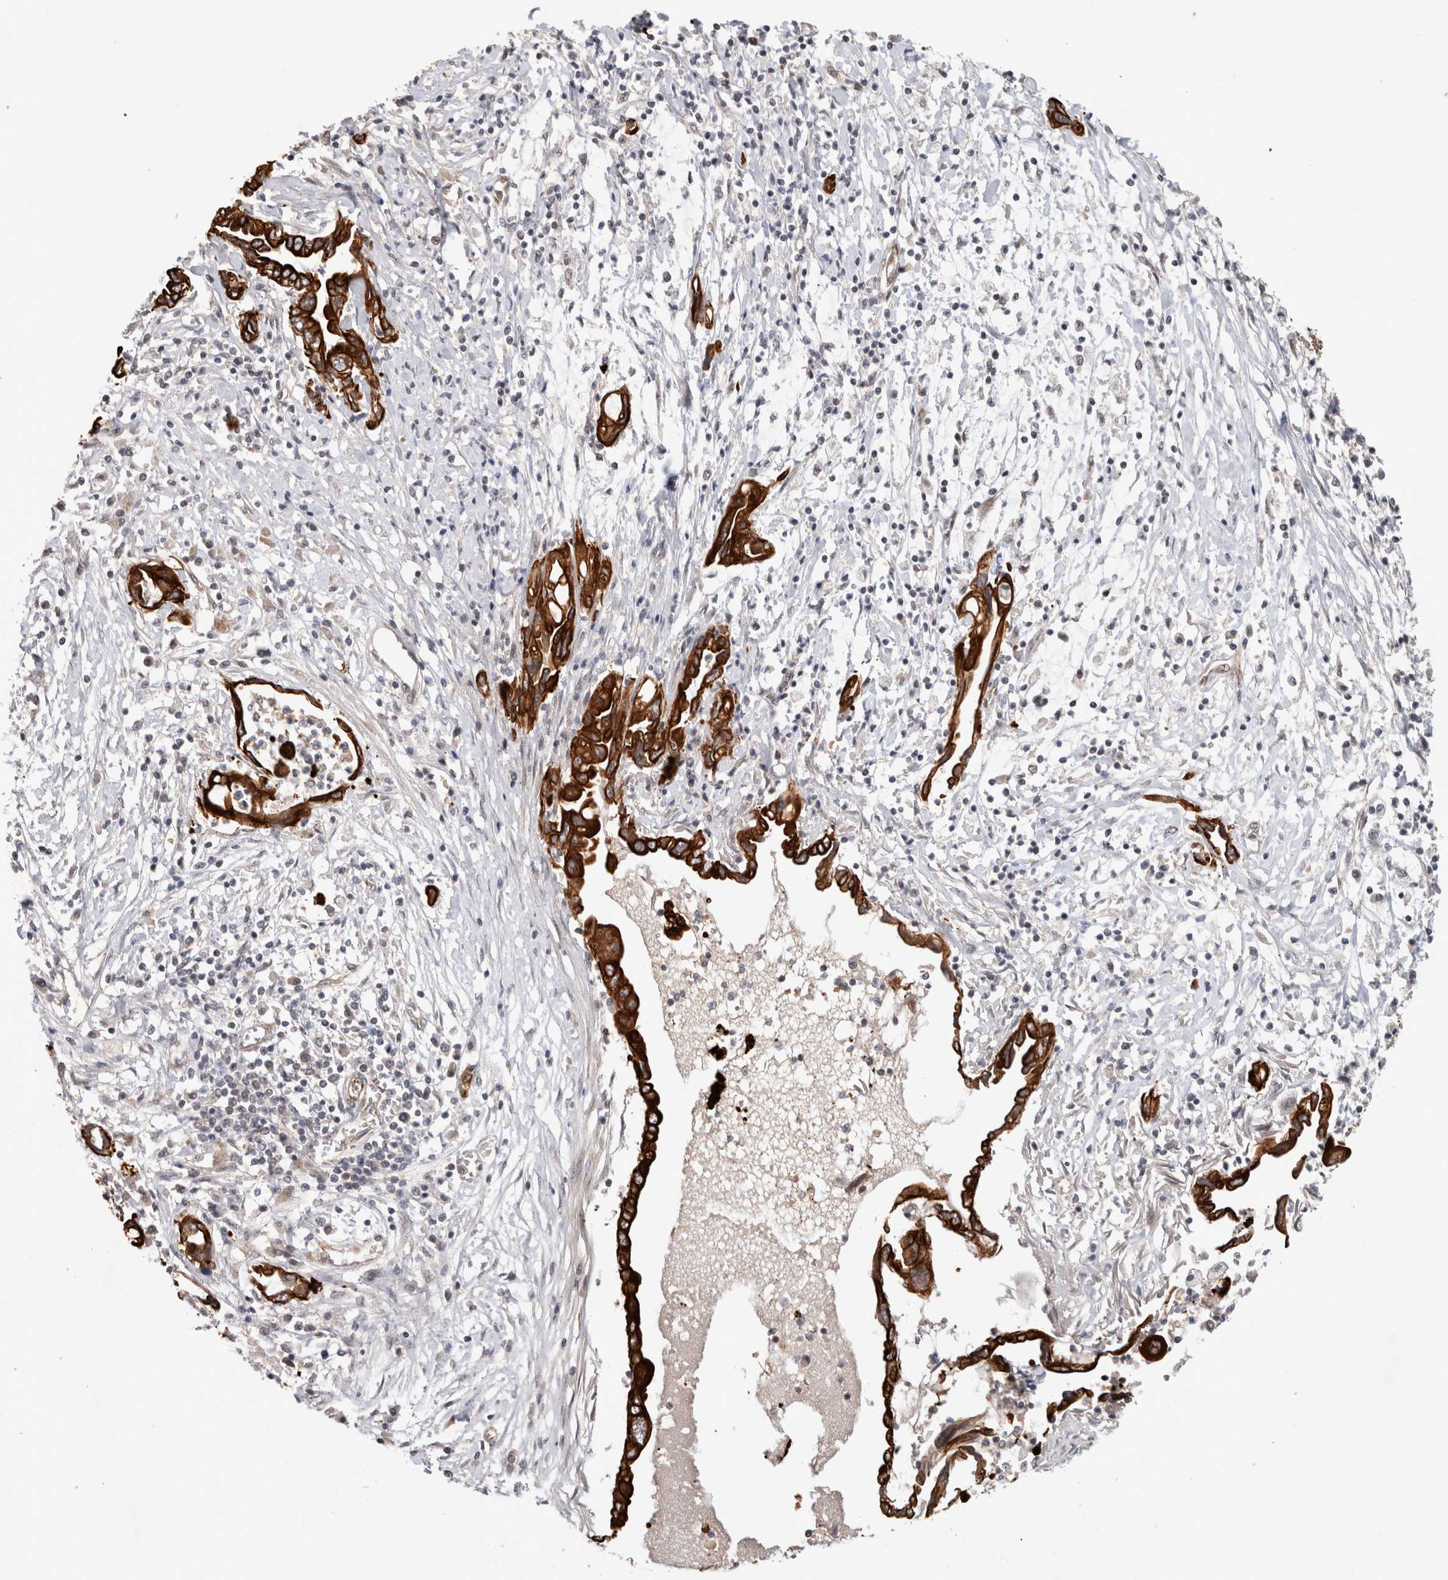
{"staining": {"intensity": "strong", "quantity": ">75%", "location": "cytoplasmic/membranous"}, "tissue": "pancreatic cancer", "cell_type": "Tumor cells", "image_type": "cancer", "snomed": [{"axis": "morphology", "description": "Adenocarcinoma, NOS"}, {"axis": "topography", "description": "Pancreas"}], "caption": "Protein analysis of pancreatic cancer tissue demonstrates strong cytoplasmic/membranous staining in about >75% of tumor cells.", "gene": "CRISPLD1", "patient": {"sex": "female", "age": 57}}